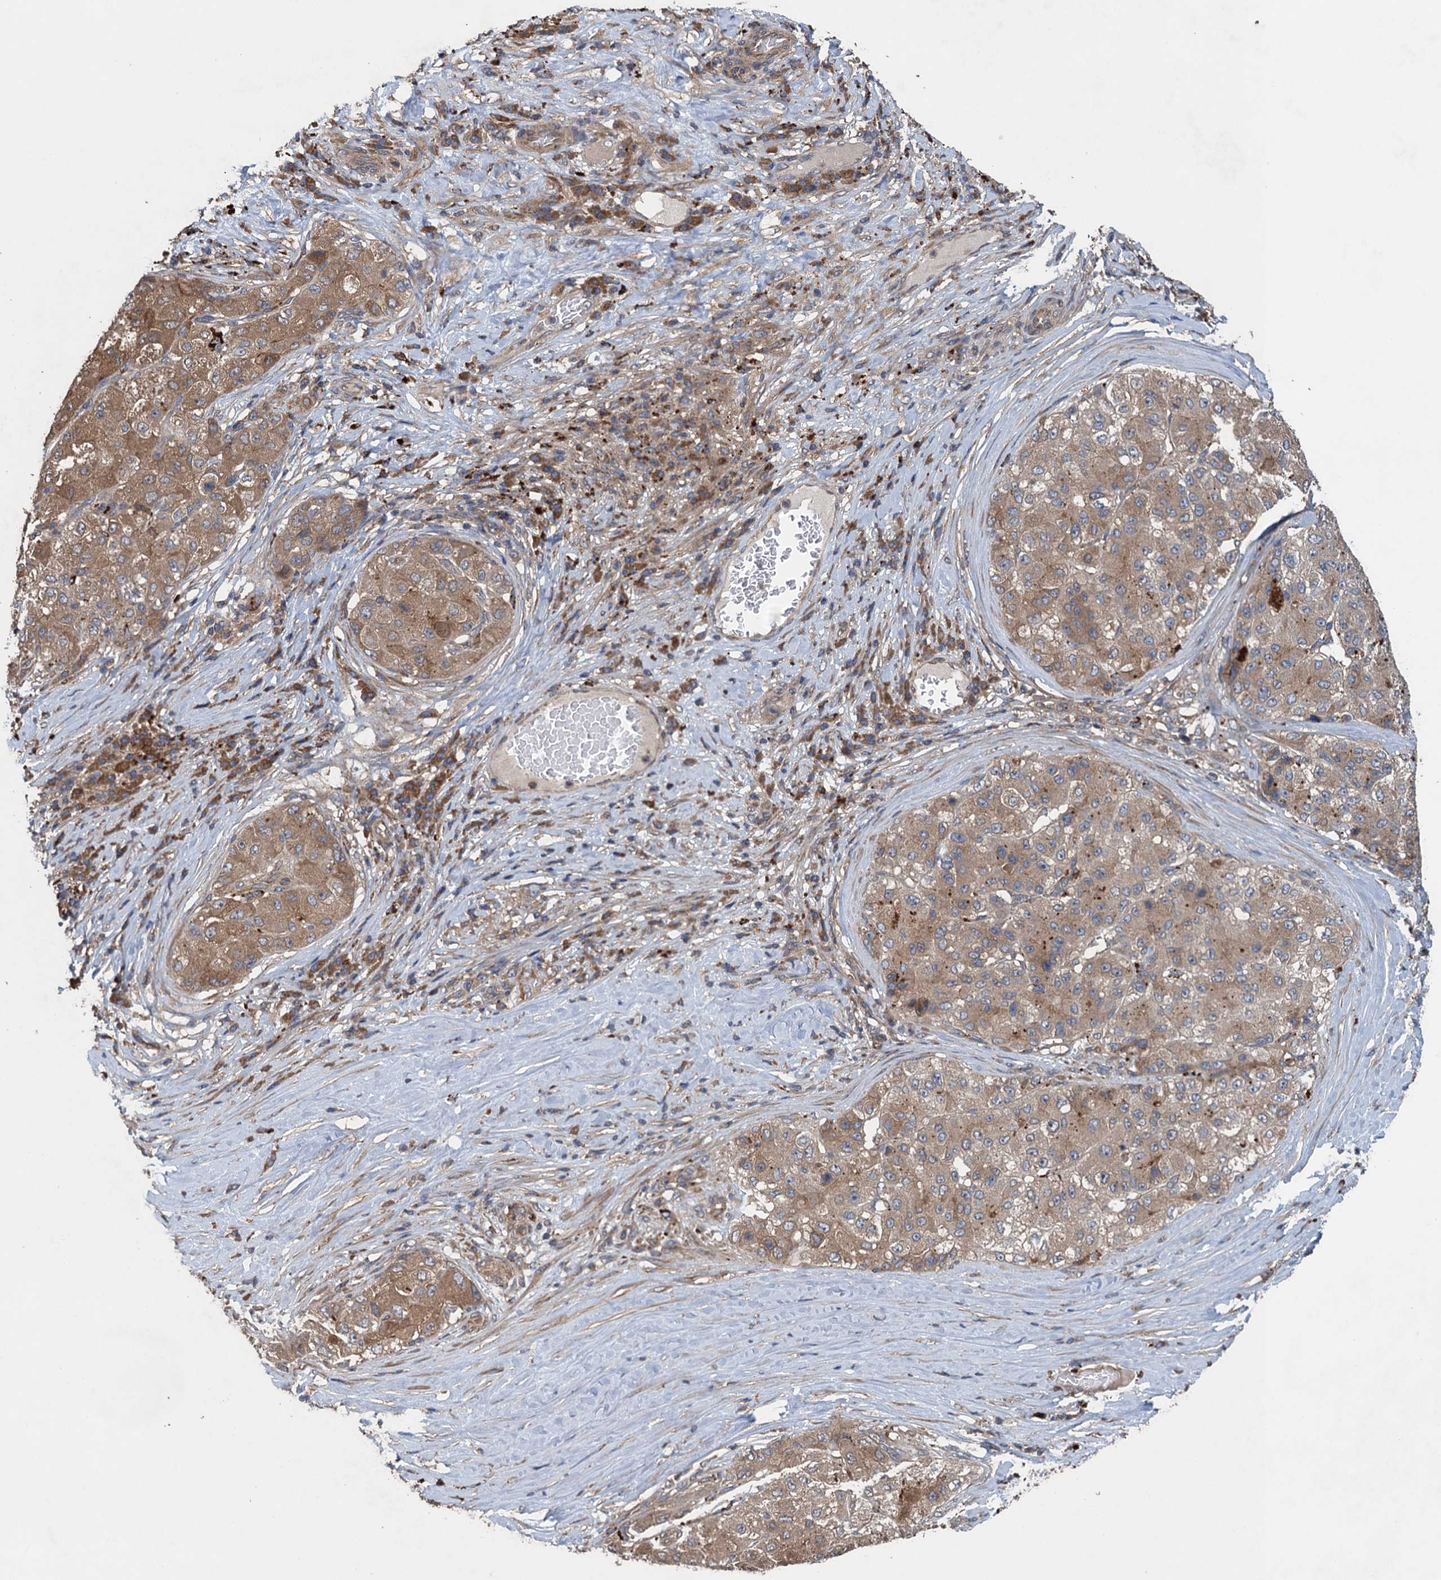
{"staining": {"intensity": "moderate", "quantity": ">75%", "location": "cytoplasmic/membranous"}, "tissue": "liver cancer", "cell_type": "Tumor cells", "image_type": "cancer", "snomed": [{"axis": "morphology", "description": "Carcinoma, Hepatocellular, NOS"}, {"axis": "topography", "description": "Liver"}], "caption": "Immunohistochemical staining of liver hepatocellular carcinoma reveals medium levels of moderate cytoplasmic/membranous positivity in about >75% of tumor cells.", "gene": "CNTN5", "patient": {"sex": "male", "age": 80}}